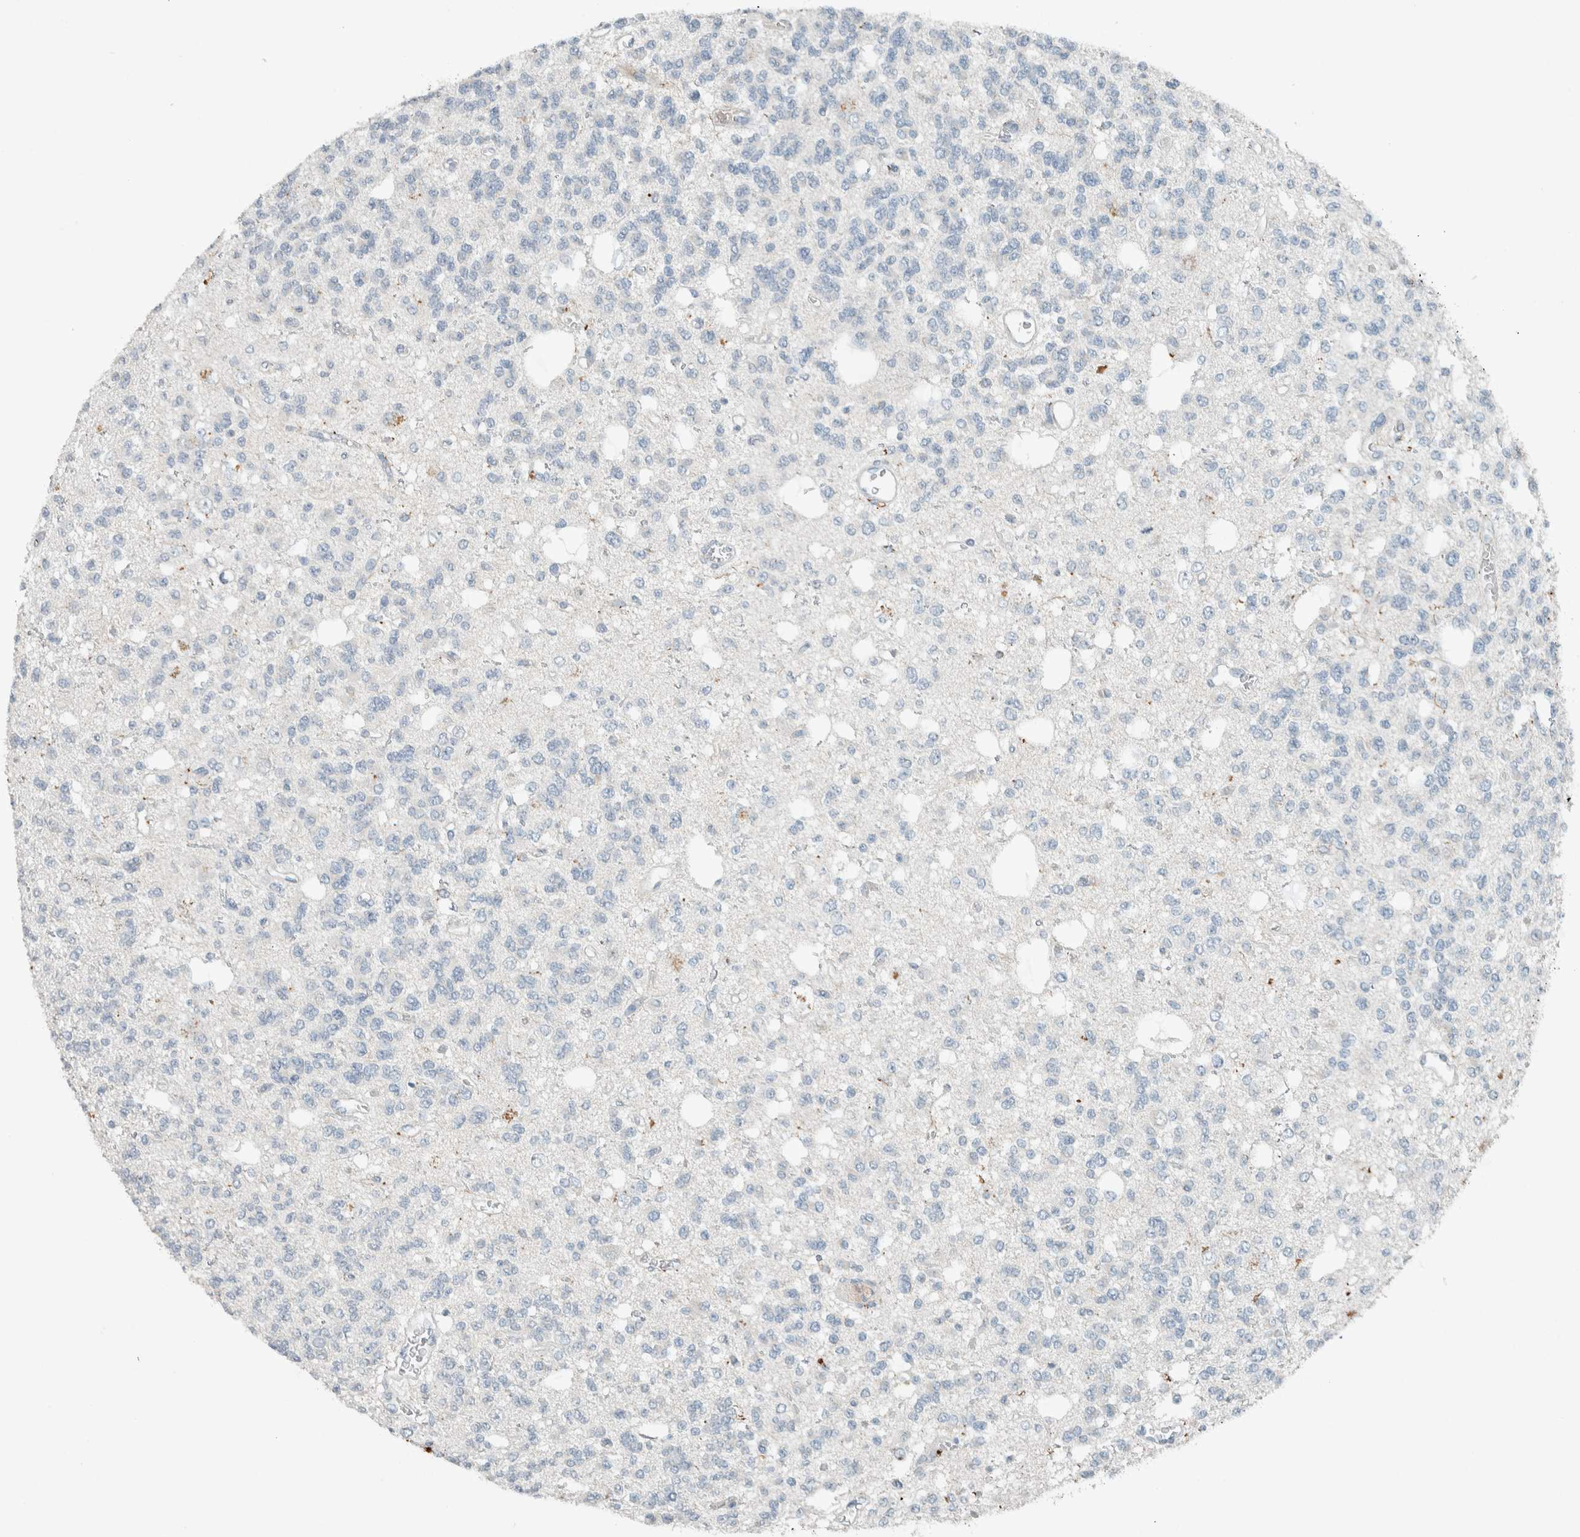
{"staining": {"intensity": "negative", "quantity": "none", "location": "none"}, "tissue": "glioma", "cell_type": "Tumor cells", "image_type": "cancer", "snomed": [{"axis": "morphology", "description": "Glioma, malignant, Low grade"}, {"axis": "topography", "description": "Brain"}], "caption": "IHC of glioma exhibits no expression in tumor cells.", "gene": "CERCAM", "patient": {"sex": "male", "age": 38}}